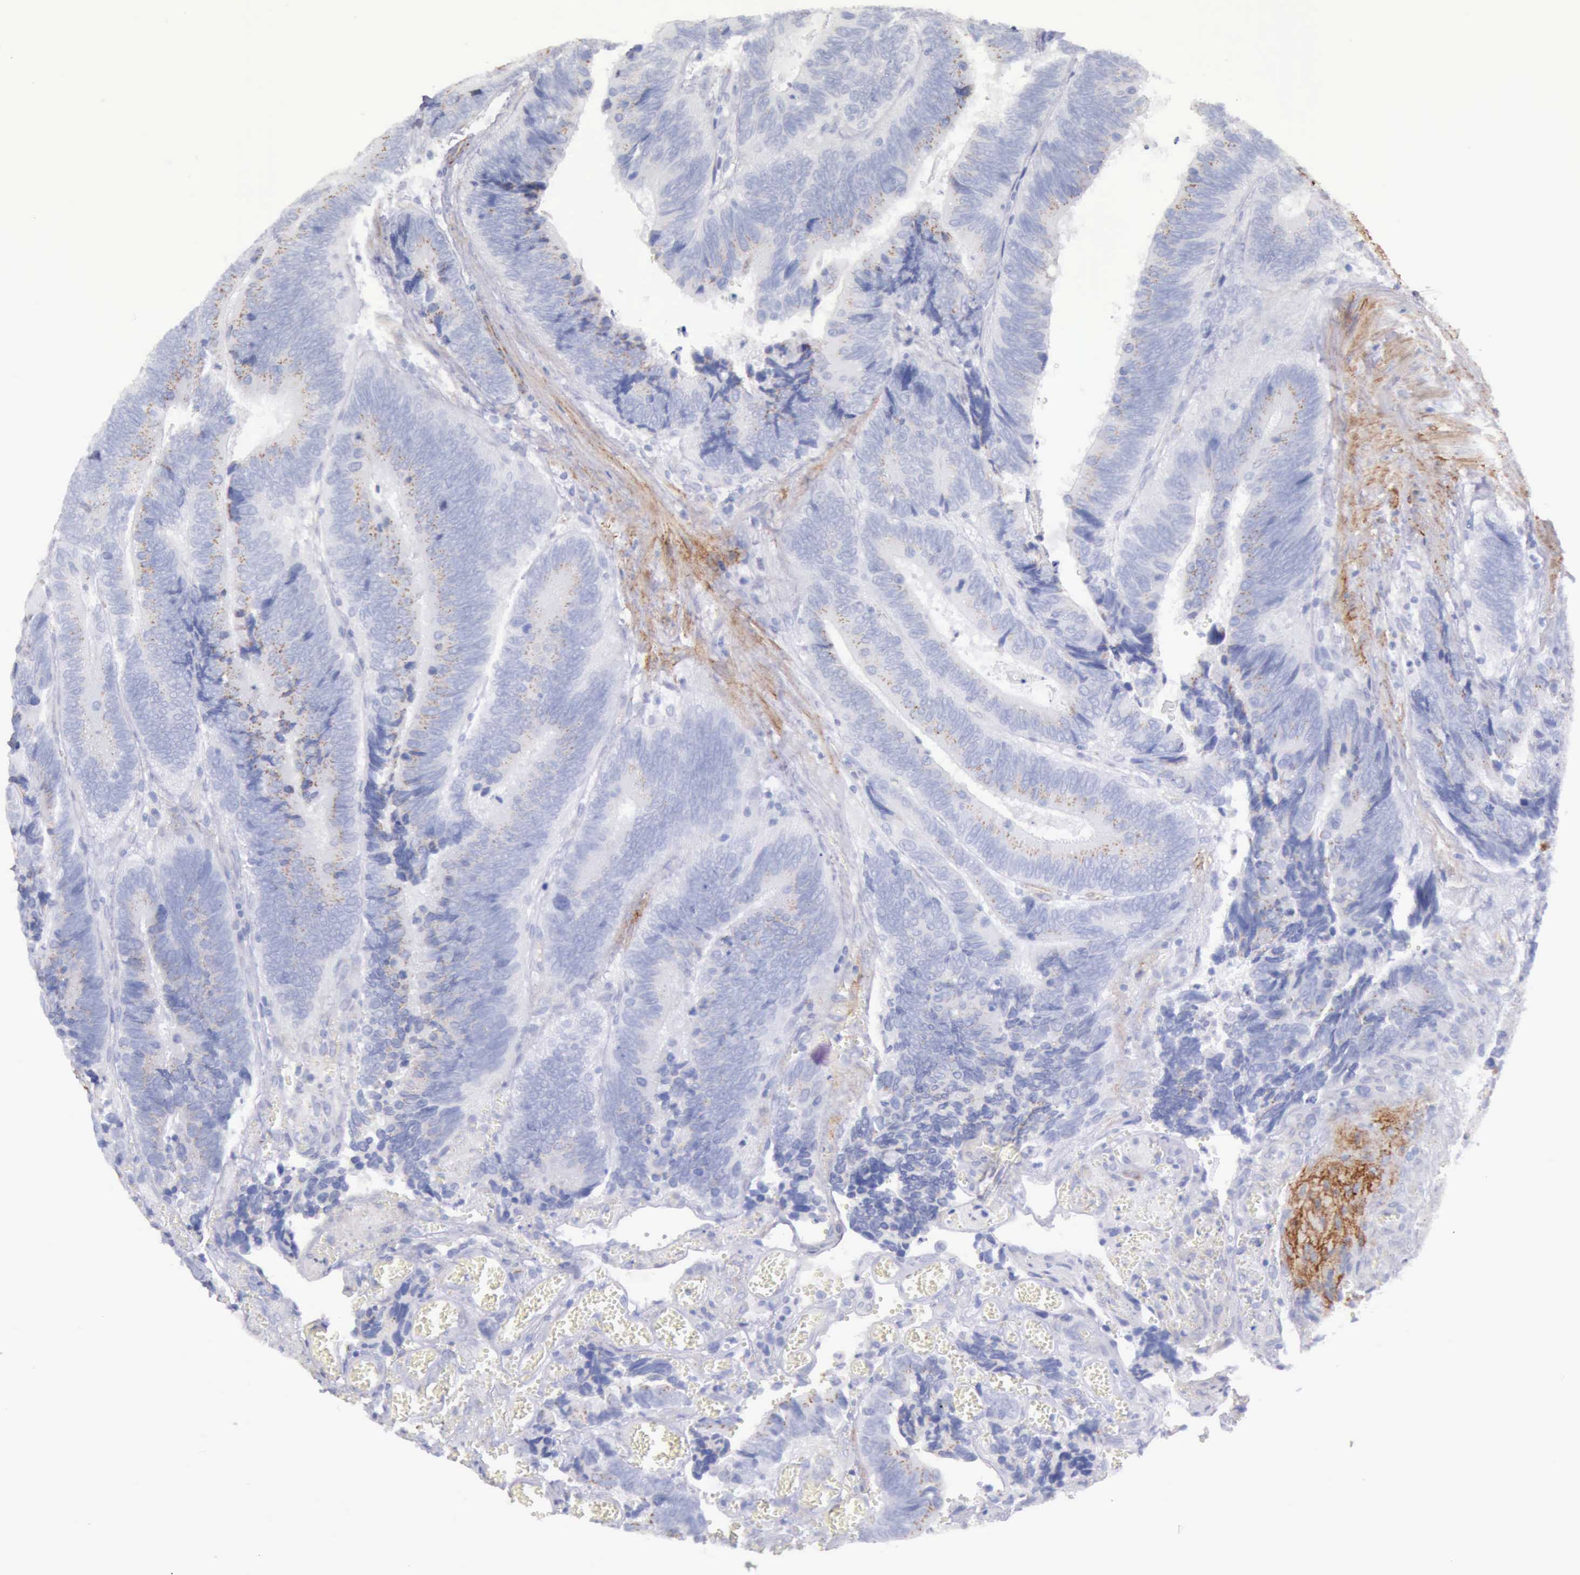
{"staining": {"intensity": "negative", "quantity": "none", "location": "none"}, "tissue": "colorectal cancer", "cell_type": "Tumor cells", "image_type": "cancer", "snomed": [{"axis": "morphology", "description": "Adenocarcinoma, NOS"}, {"axis": "topography", "description": "Colon"}], "caption": "Tumor cells are negative for brown protein staining in colorectal cancer (adenocarcinoma).", "gene": "AOC3", "patient": {"sex": "male", "age": 72}}